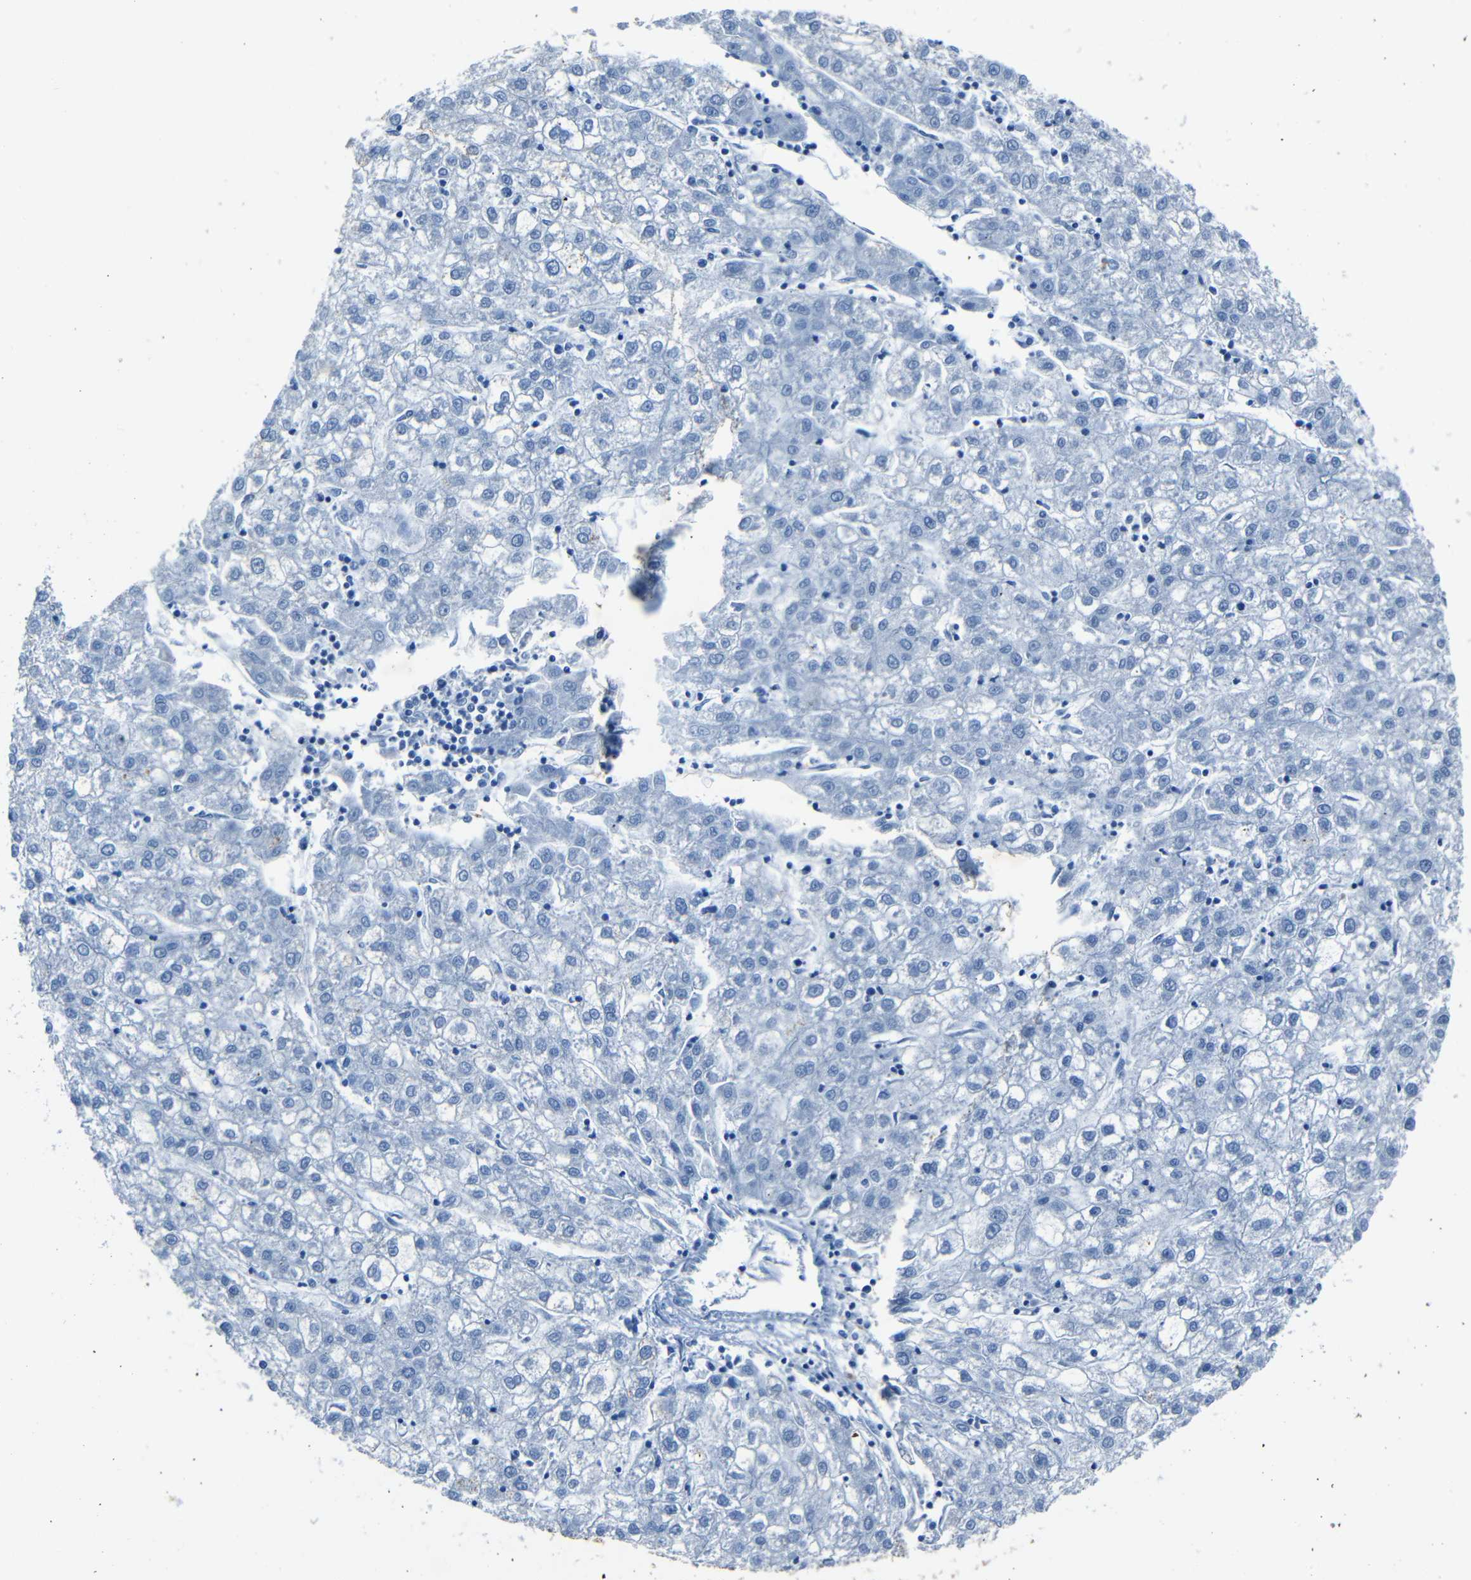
{"staining": {"intensity": "negative", "quantity": "none", "location": "none"}, "tissue": "liver cancer", "cell_type": "Tumor cells", "image_type": "cancer", "snomed": [{"axis": "morphology", "description": "Carcinoma, Hepatocellular, NOS"}, {"axis": "topography", "description": "Liver"}], "caption": "The image reveals no staining of tumor cells in liver cancer.", "gene": "CLDN11", "patient": {"sex": "male", "age": 72}}